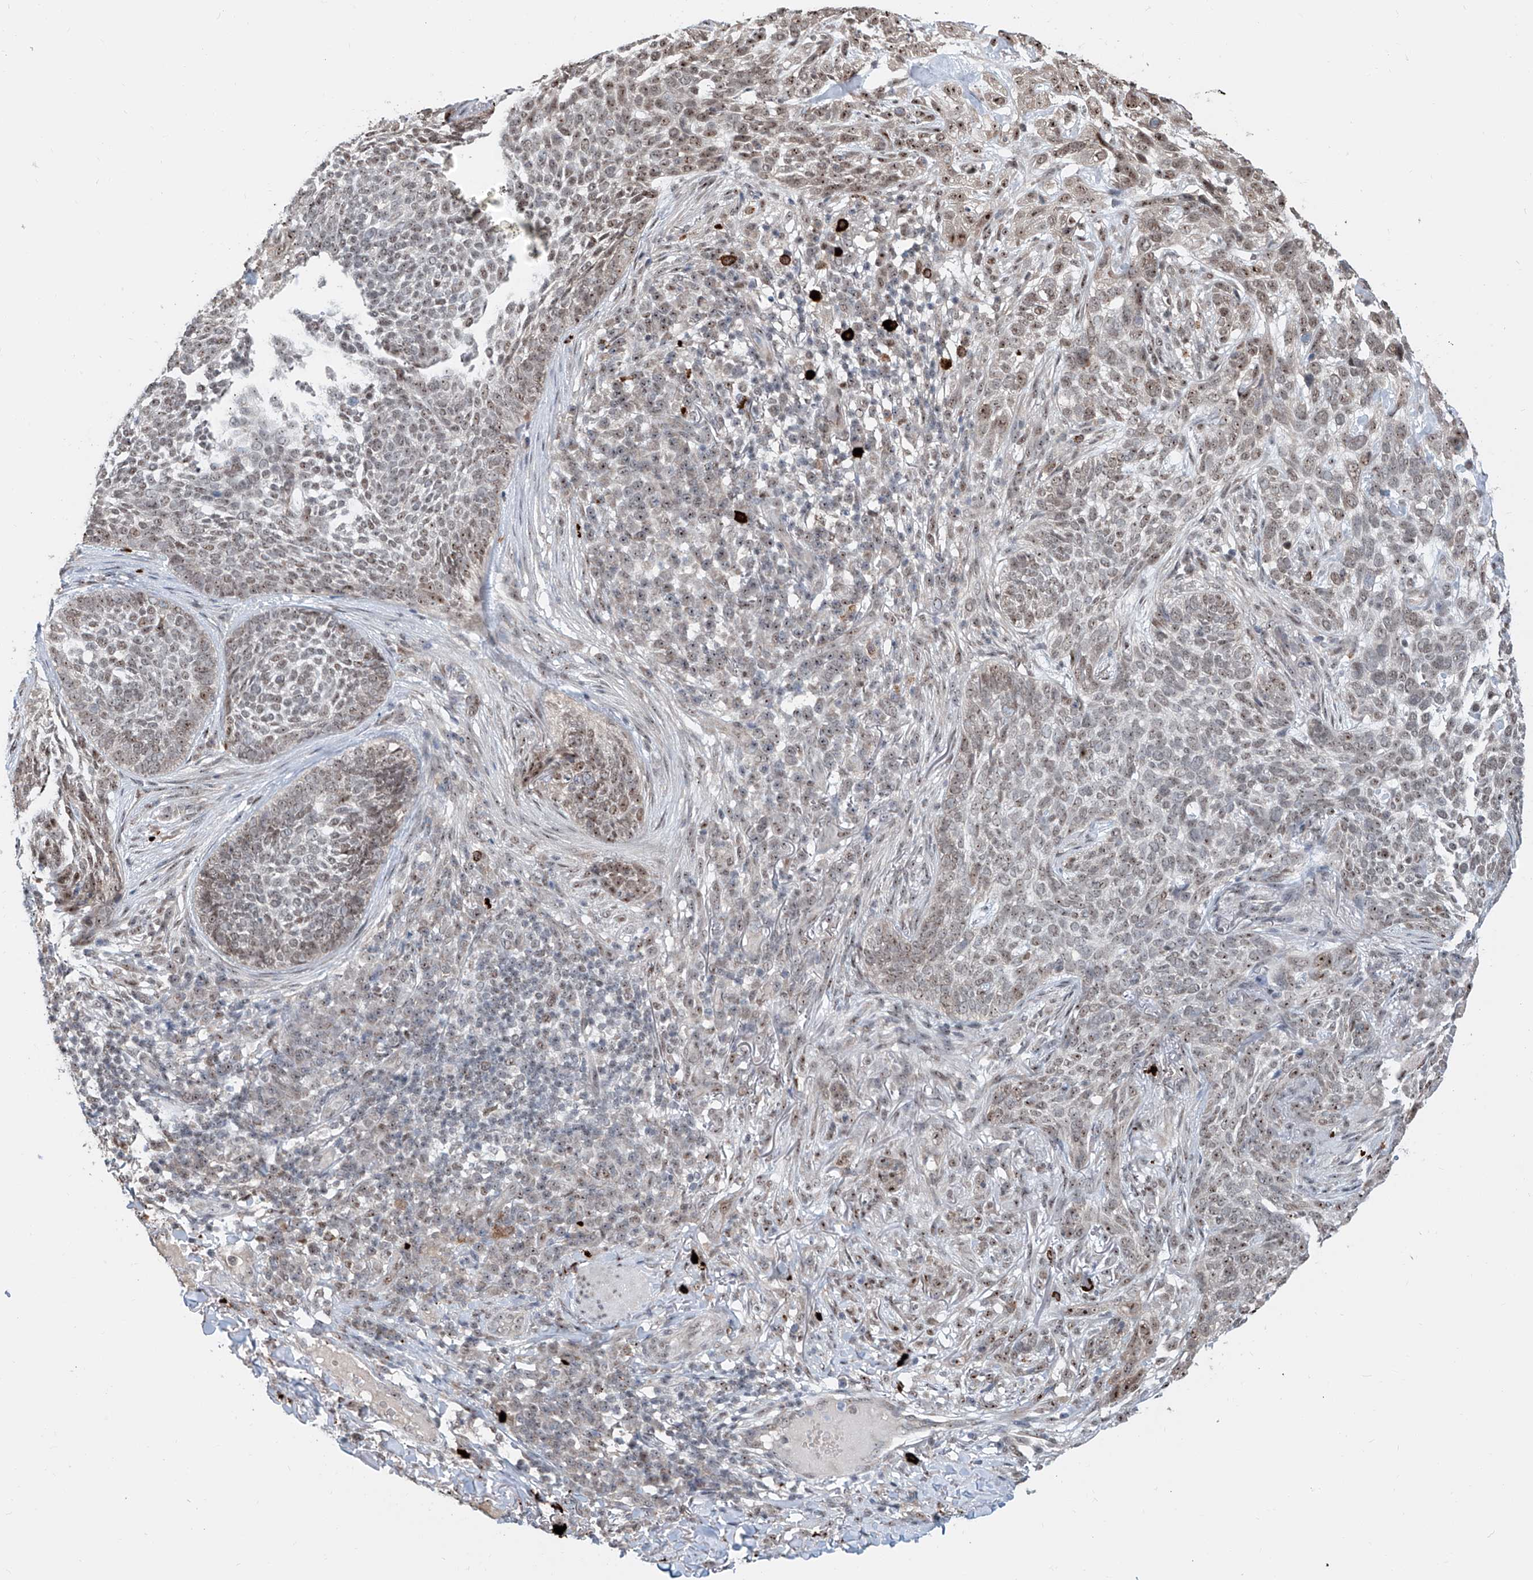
{"staining": {"intensity": "weak", "quantity": ">75%", "location": "nuclear"}, "tissue": "skin cancer", "cell_type": "Tumor cells", "image_type": "cancer", "snomed": [{"axis": "morphology", "description": "Basal cell carcinoma"}, {"axis": "topography", "description": "Skin"}], "caption": "This is a histology image of immunohistochemistry staining of skin basal cell carcinoma, which shows weak expression in the nuclear of tumor cells.", "gene": "SDE2", "patient": {"sex": "female", "age": 64}}